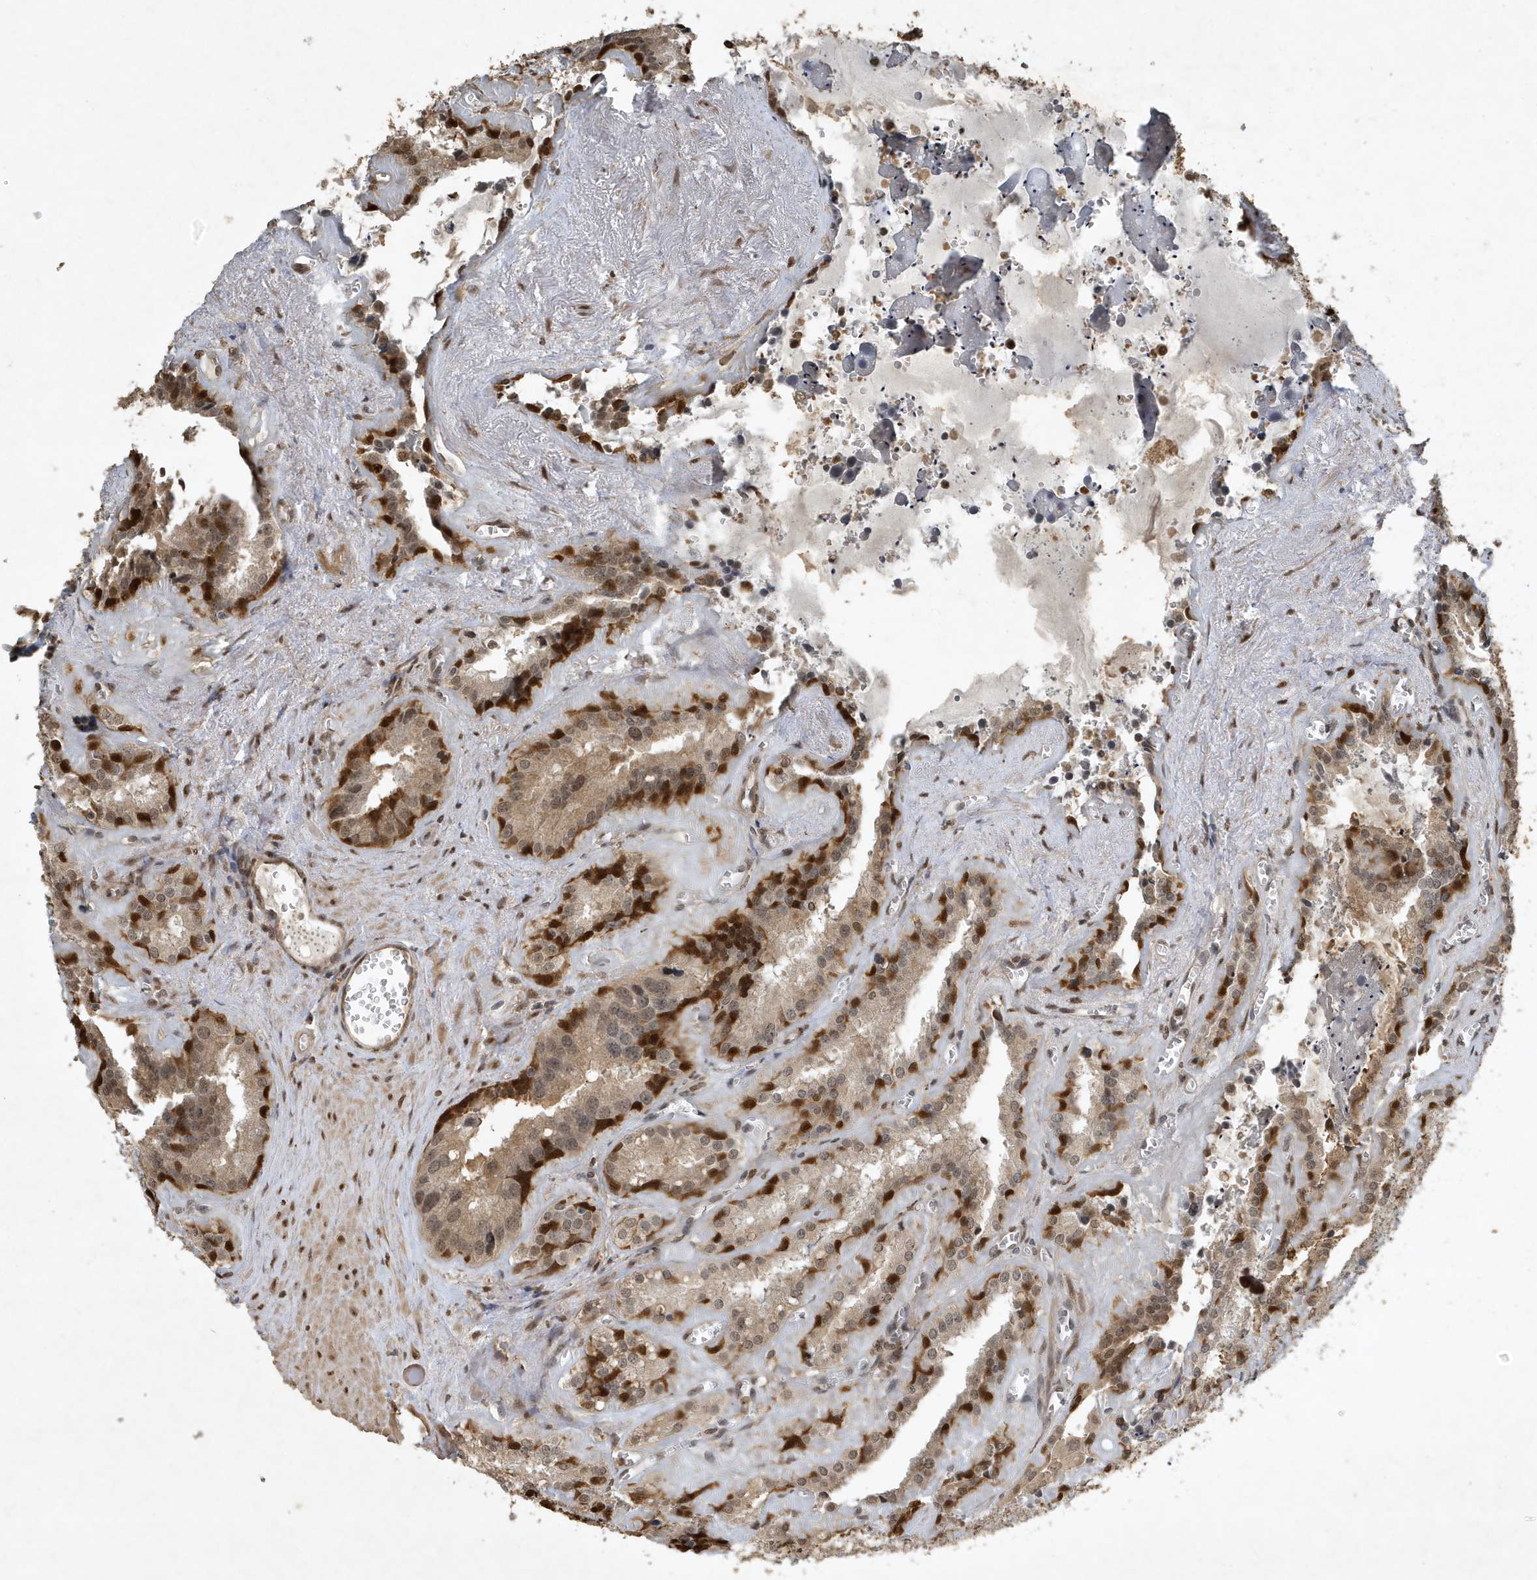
{"staining": {"intensity": "strong", "quantity": "25%-75%", "location": "cytoplasmic/membranous,nuclear"}, "tissue": "seminal vesicle", "cell_type": "Glandular cells", "image_type": "normal", "snomed": [{"axis": "morphology", "description": "Normal tissue, NOS"}, {"axis": "topography", "description": "Prostate"}, {"axis": "topography", "description": "Seminal veicle"}], "caption": "Protein staining of benign seminal vesicle shows strong cytoplasmic/membranous,nuclear positivity in about 25%-75% of glandular cells.", "gene": "HSPA1A", "patient": {"sex": "male", "age": 59}}